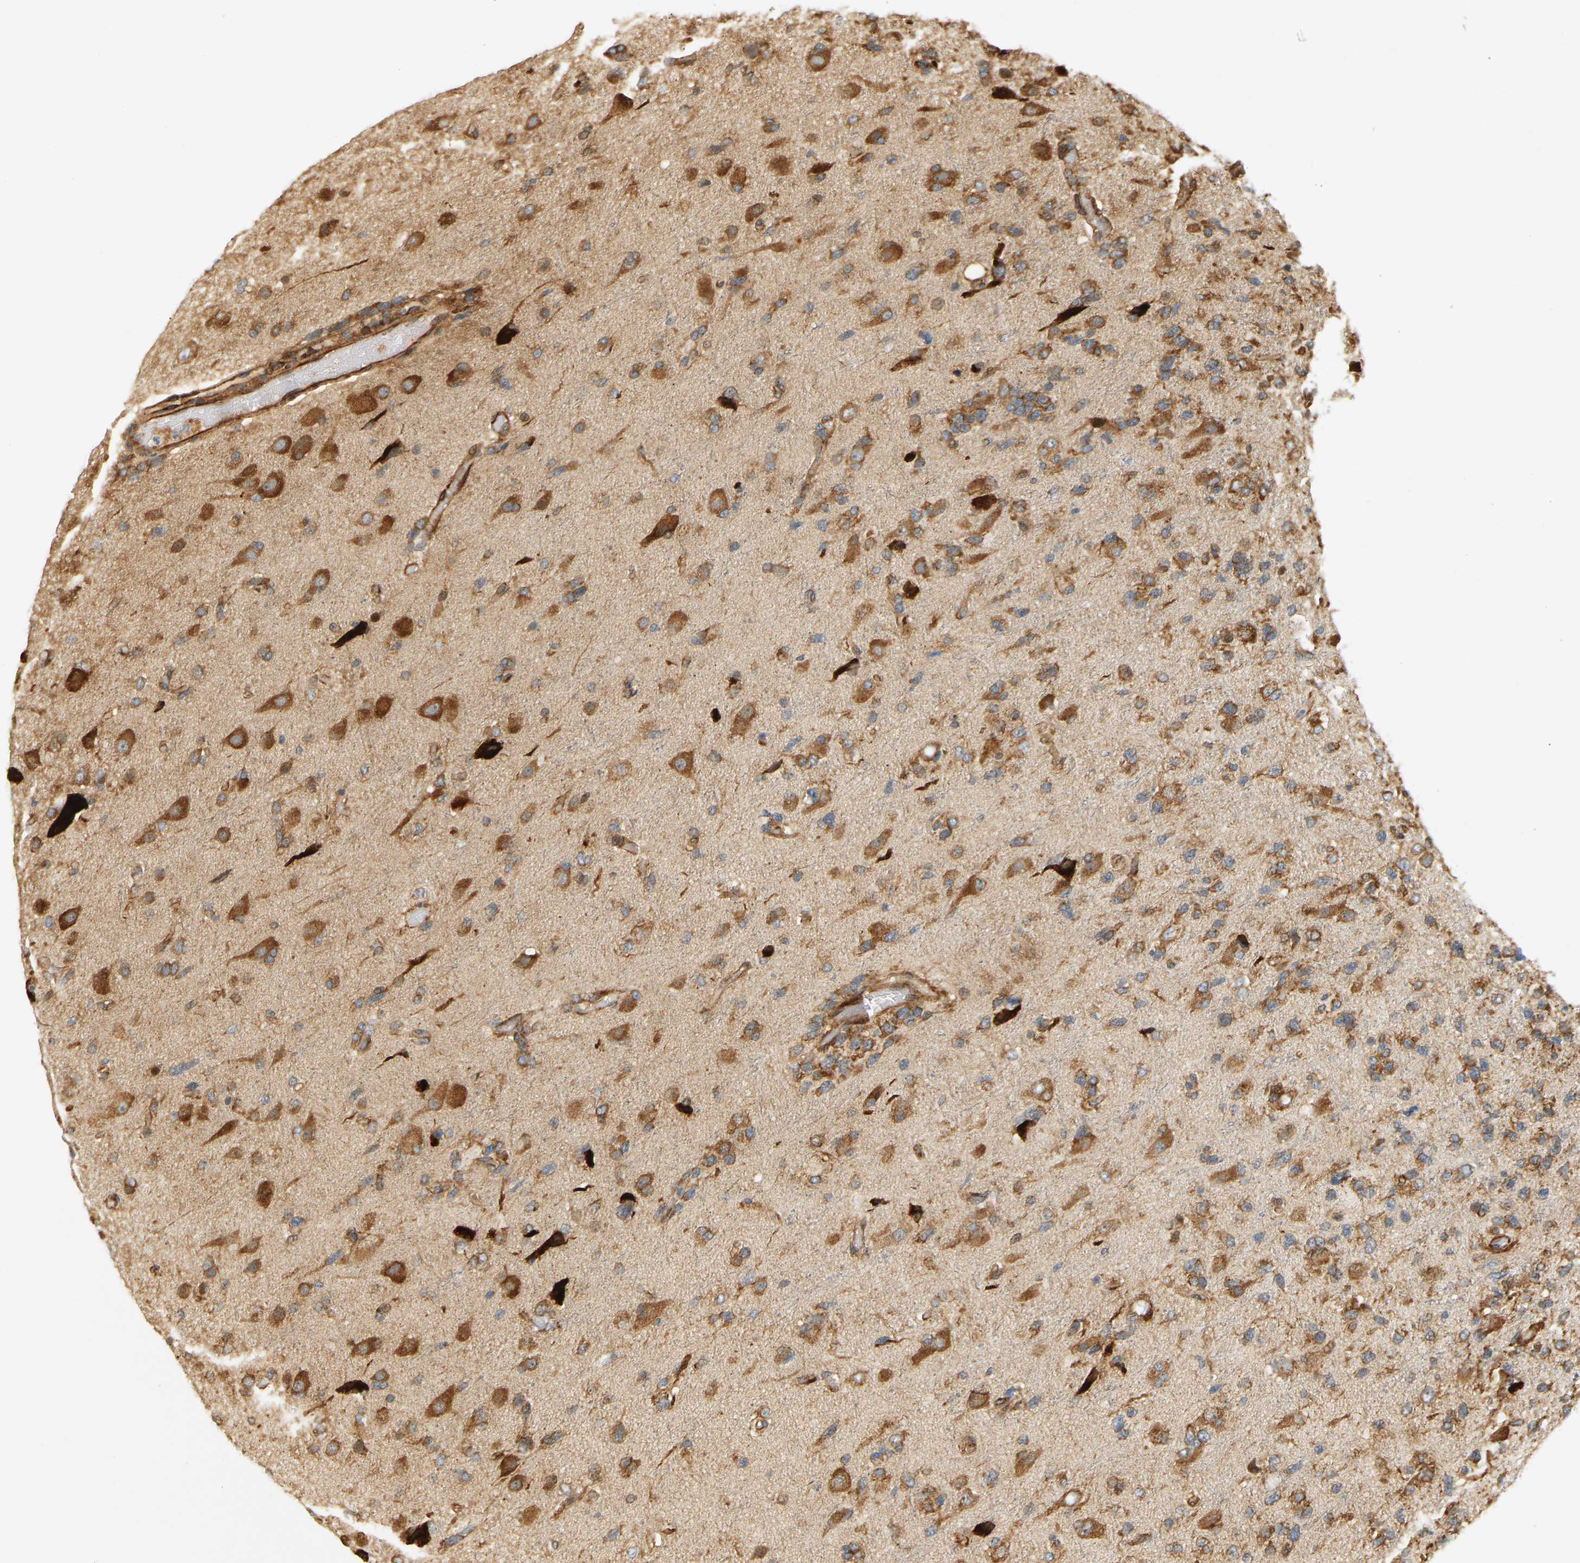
{"staining": {"intensity": "moderate", "quantity": ">75%", "location": "cytoplasmic/membranous"}, "tissue": "glioma", "cell_type": "Tumor cells", "image_type": "cancer", "snomed": [{"axis": "morphology", "description": "Glioma, malignant, High grade"}, {"axis": "topography", "description": "Brain"}], "caption": "Glioma was stained to show a protein in brown. There is medium levels of moderate cytoplasmic/membranous positivity in approximately >75% of tumor cells. The protein of interest is stained brown, and the nuclei are stained in blue (DAB IHC with brightfield microscopy, high magnification).", "gene": "RPS14", "patient": {"sex": "female", "age": 58}}